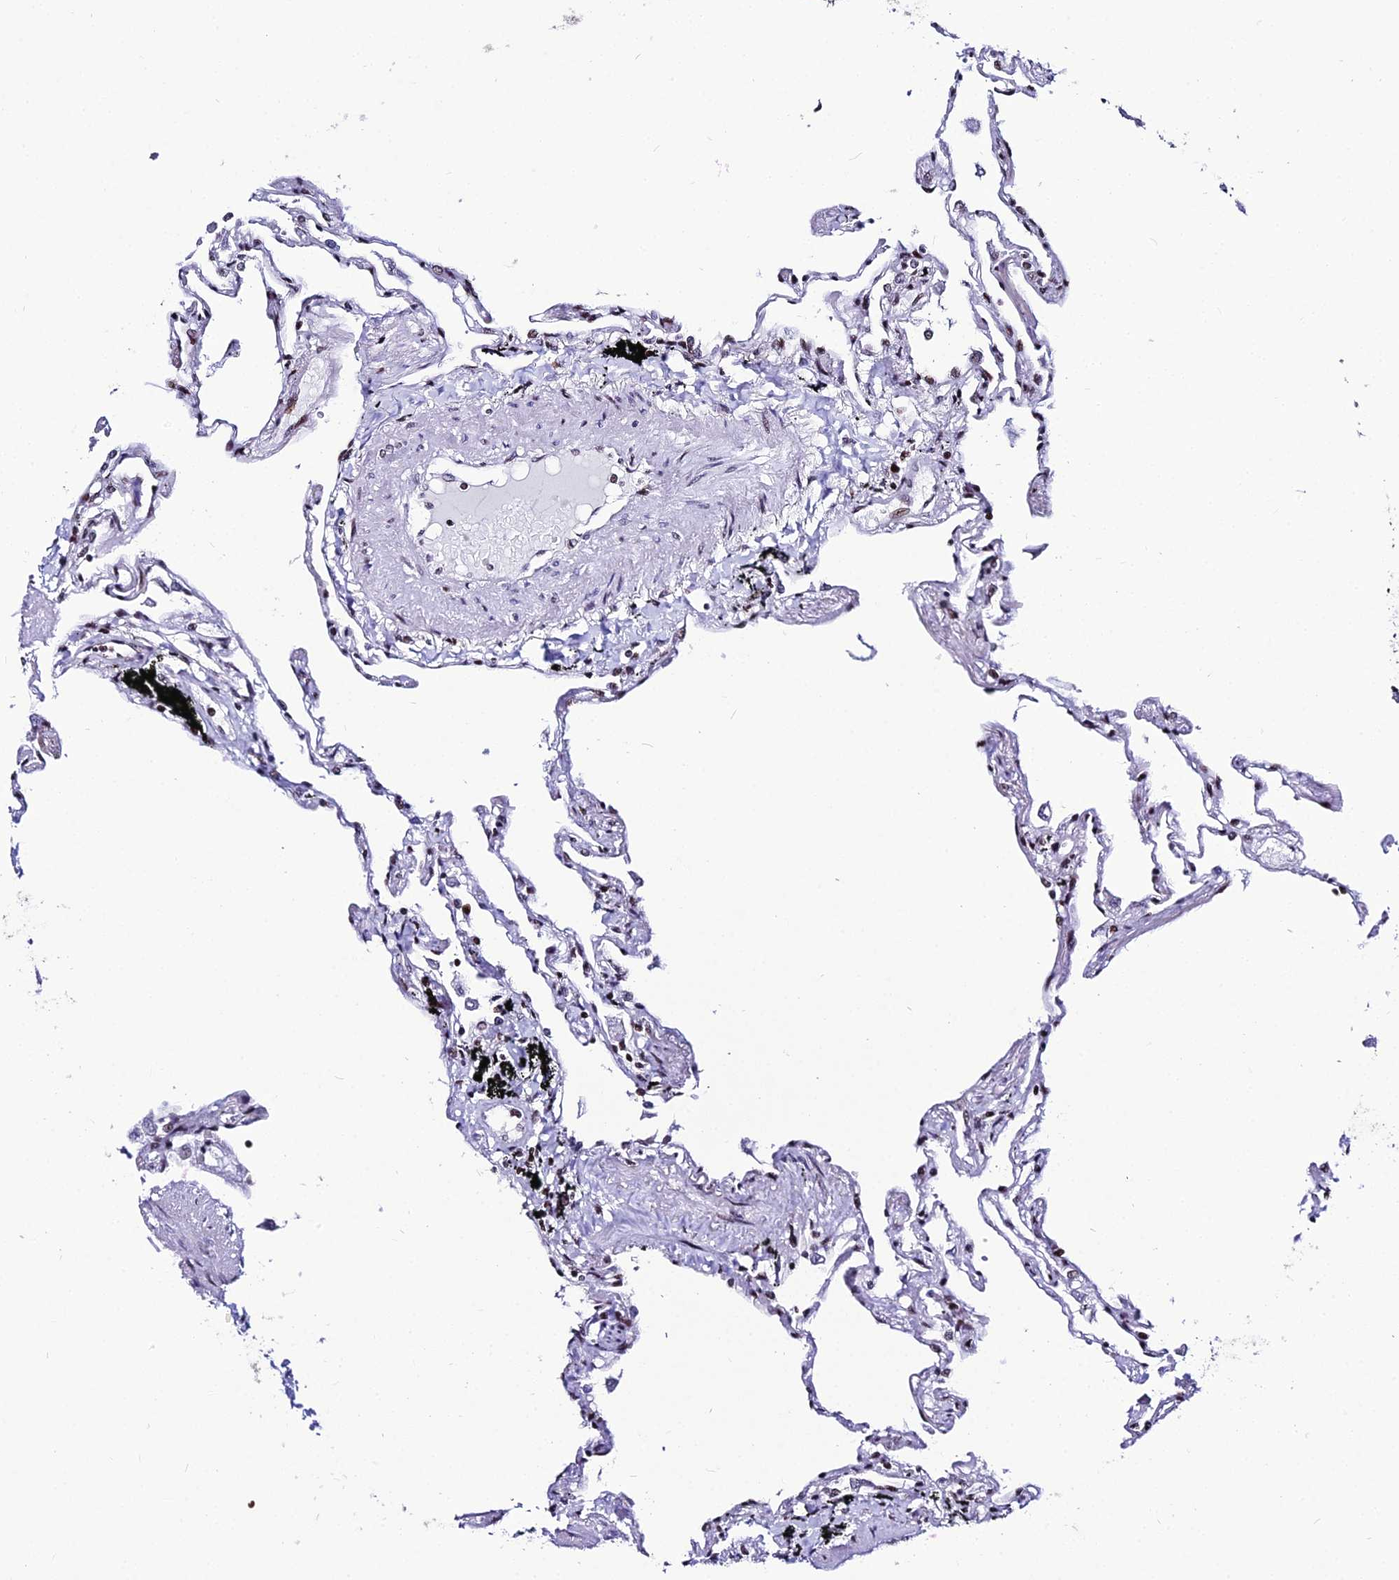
{"staining": {"intensity": "strong", "quantity": "25%-75%", "location": "nuclear"}, "tissue": "lung", "cell_type": "Alveolar cells", "image_type": "normal", "snomed": [{"axis": "morphology", "description": "Normal tissue, NOS"}, {"axis": "topography", "description": "Lung"}], "caption": "Benign lung displays strong nuclear positivity in approximately 25%-75% of alveolar cells, visualized by immunohistochemistry.", "gene": "HNRNPH1", "patient": {"sex": "female", "age": 67}}